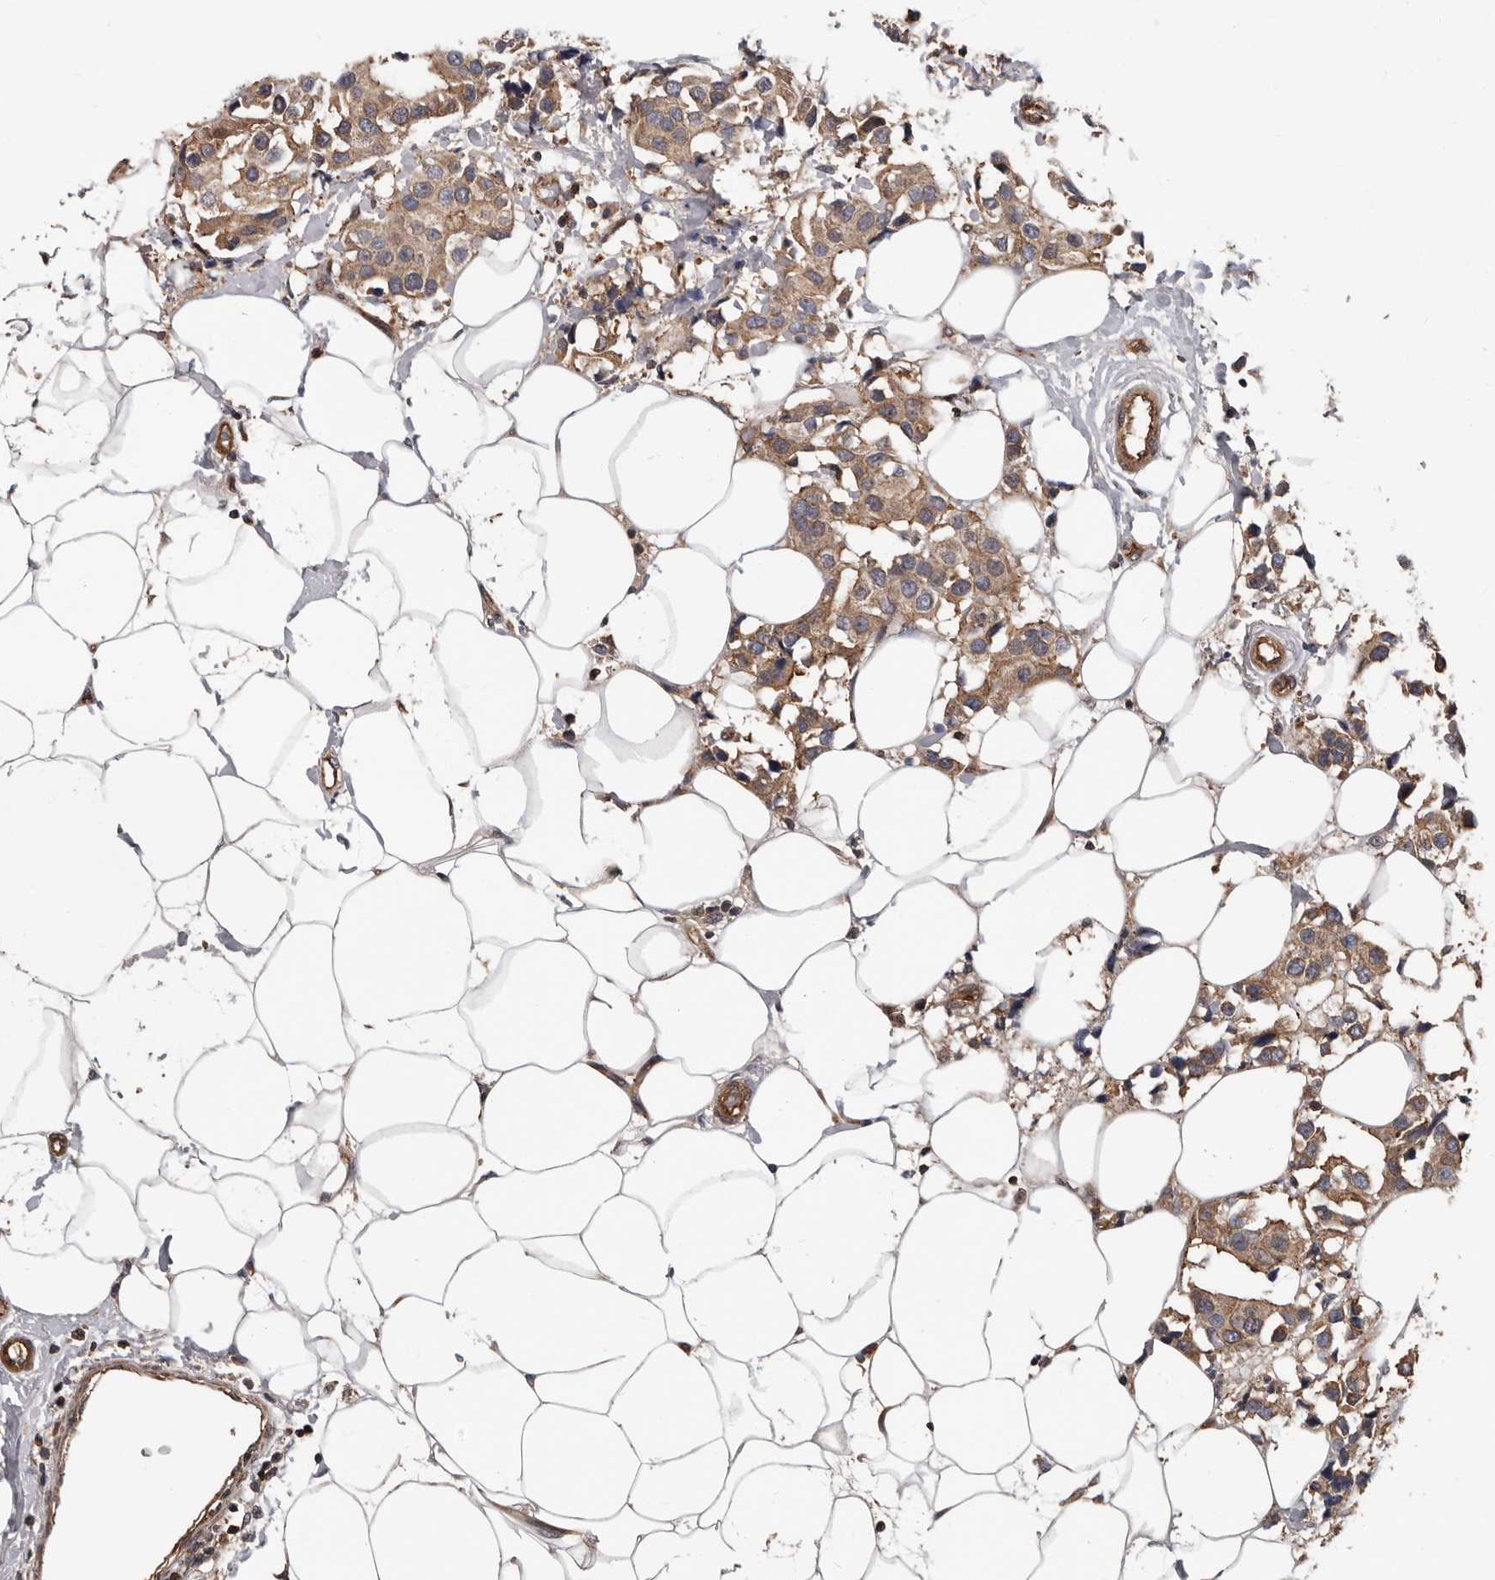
{"staining": {"intensity": "moderate", "quantity": ">75%", "location": "cytoplasmic/membranous"}, "tissue": "breast cancer", "cell_type": "Tumor cells", "image_type": "cancer", "snomed": [{"axis": "morphology", "description": "Normal tissue, NOS"}, {"axis": "morphology", "description": "Duct carcinoma"}, {"axis": "topography", "description": "Breast"}], "caption": "High-magnification brightfield microscopy of breast cancer stained with DAB (3,3'-diaminobenzidine) (brown) and counterstained with hematoxylin (blue). tumor cells exhibit moderate cytoplasmic/membranous positivity is appreciated in about>75% of cells. The staining is performed using DAB (3,3'-diaminobenzidine) brown chromogen to label protein expression. The nuclei are counter-stained blue using hematoxylin.", "gene": "PNRC2", "patient": {"sex": "female", "age": 39}}